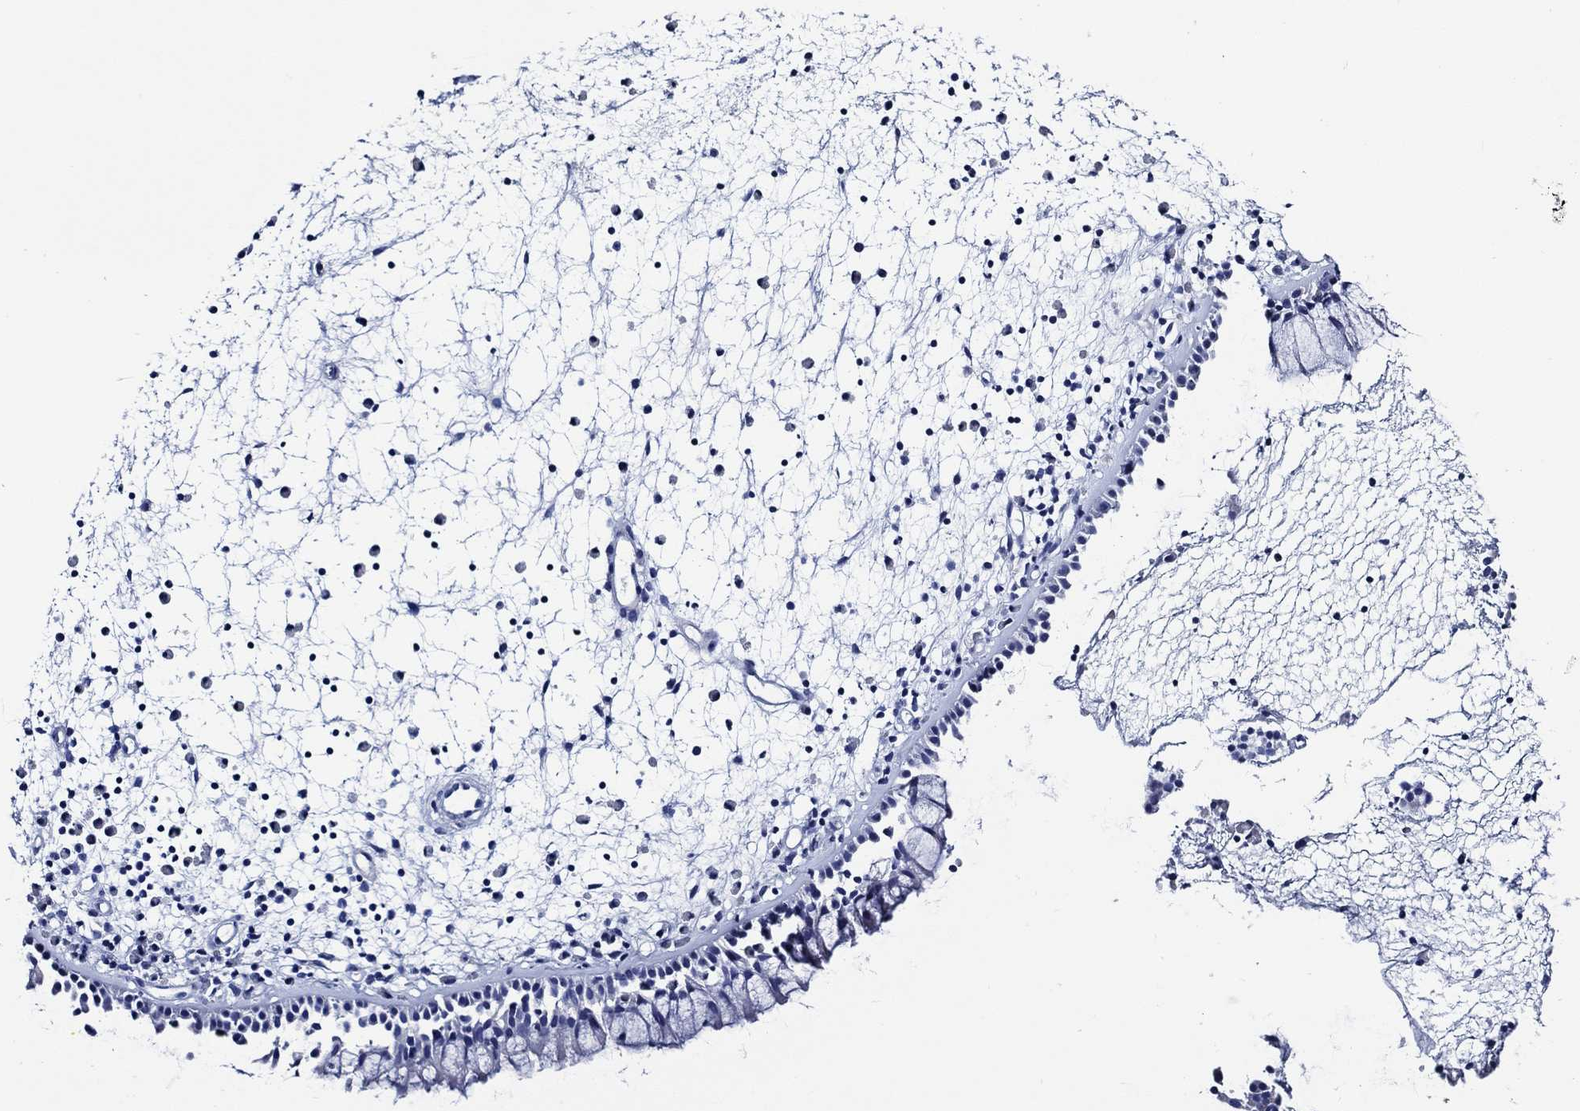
{"staining": {"intensity": "negative", "quantity": "none", "location": "none"}, "tissue": "nasopharynx", "cell_type": "Respiratory epithelial cells", "image_type": "normal", "snomed": [{"axis": "morphology", "description": "Normal tissue, NOS"}, {"axis": "morphology", "description": "Polyp, NOS"}, {"axis": "topography", "description": "Nasopharynx"}], "caption": "Immunohistochemistry of unremarkable human nasopharynx exhibits no positivity in respiratory epithelial cells.", "gene": "WDR62", "patient": {"sex": "female", "age": 56}}